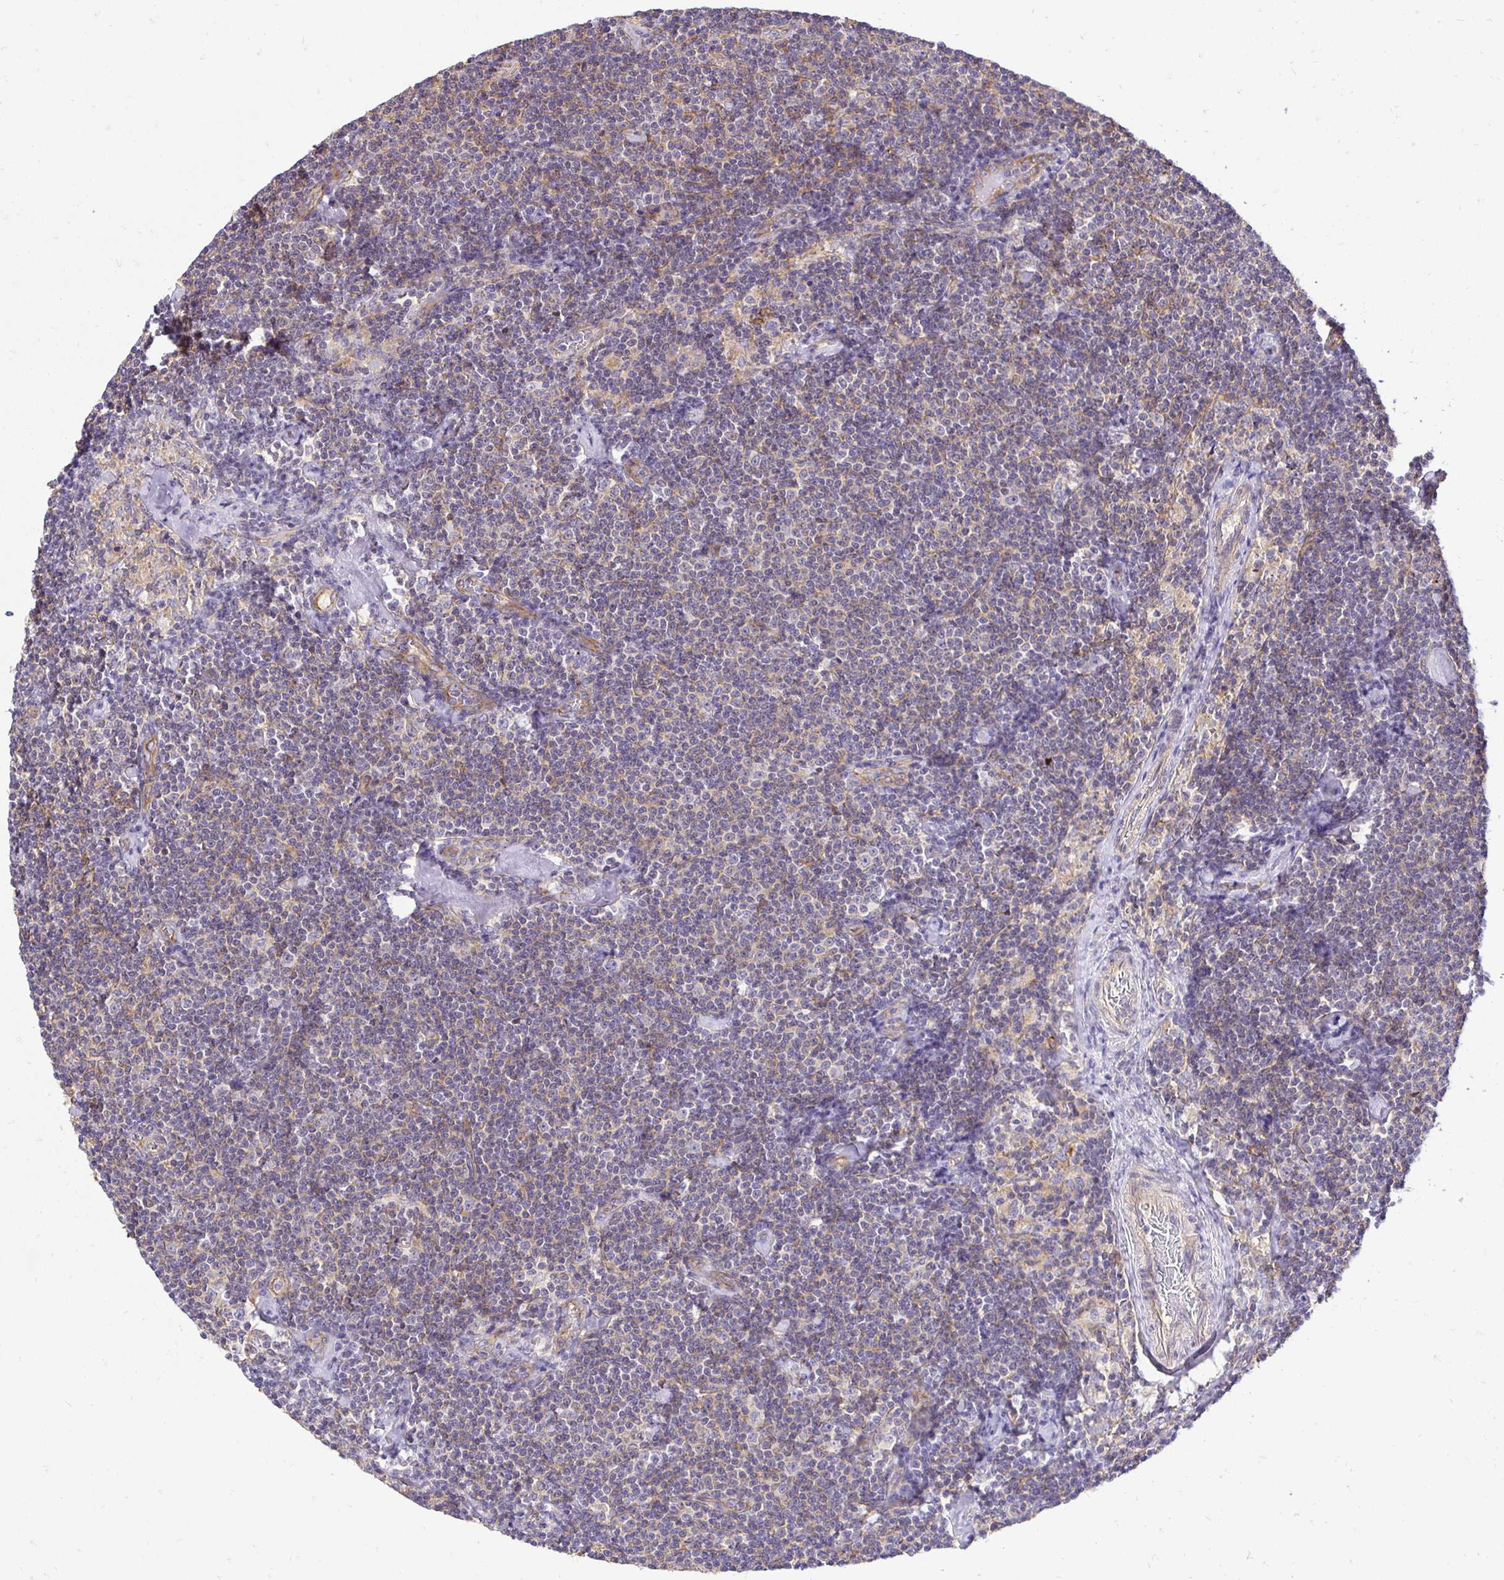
{"staining": {"intensity": "negative", "quantity": "none", "location": "none"}, "tissue": "lymphoma", "cell_type": "Tumor cells", "image_type": "cancer", "snomed": [{"axis": "morphology", "description": "Malignant lymphoma, non-Hodgkin's type, Low grade"}, {"axis": "topography", "description": "Lymph node"}], "caption": "Histopathology image shows no significant protein staining in tumor cells of lymphoma.", "gene": "SLC9A1", "patient": {"sex": "male", "age": 81}}